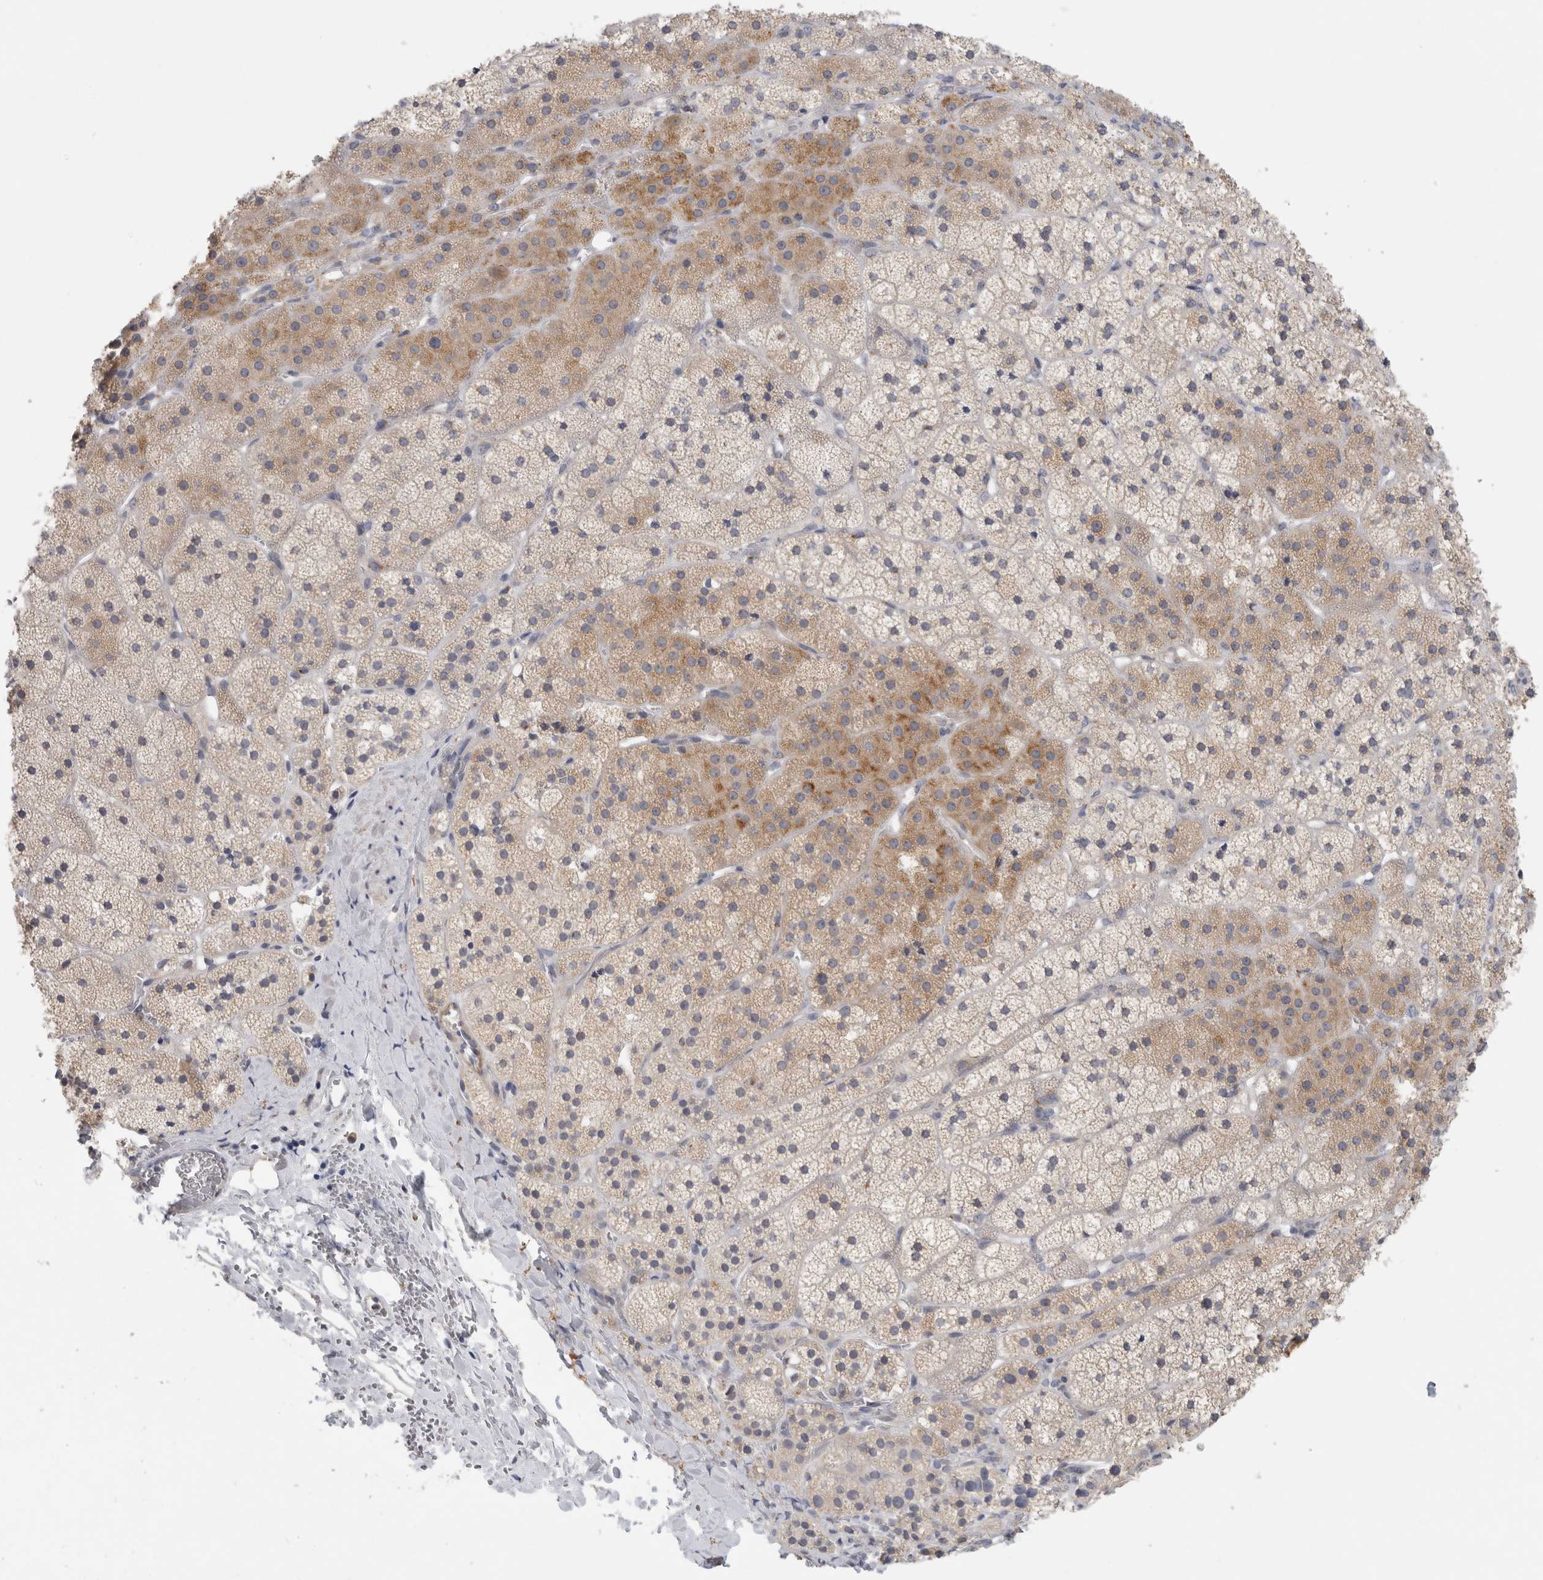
{"staining": {"intensity": "moderate", "quantity": "25%-75%", "location": "cytoplasmic/membranous"}, "tissue": "adrenal gland", "cell_type": "Glandular cells", "image_type": "normal", "snomed": [{"axis": "morphology", "description": "Normal tissue, NOS"}, {"axis": "topography", "description": "Adrenal gland"}], "caption": "Protein staining of normal adrenal gland shows moderate cytoplasmic/membranous expression in approximately 25%-75% of glandular cells. (brown staining indicates protein expression, while blue staining denotes nuclei).", "gene": "MGAT1", "patient": {"sex": "female", "age": 44}}